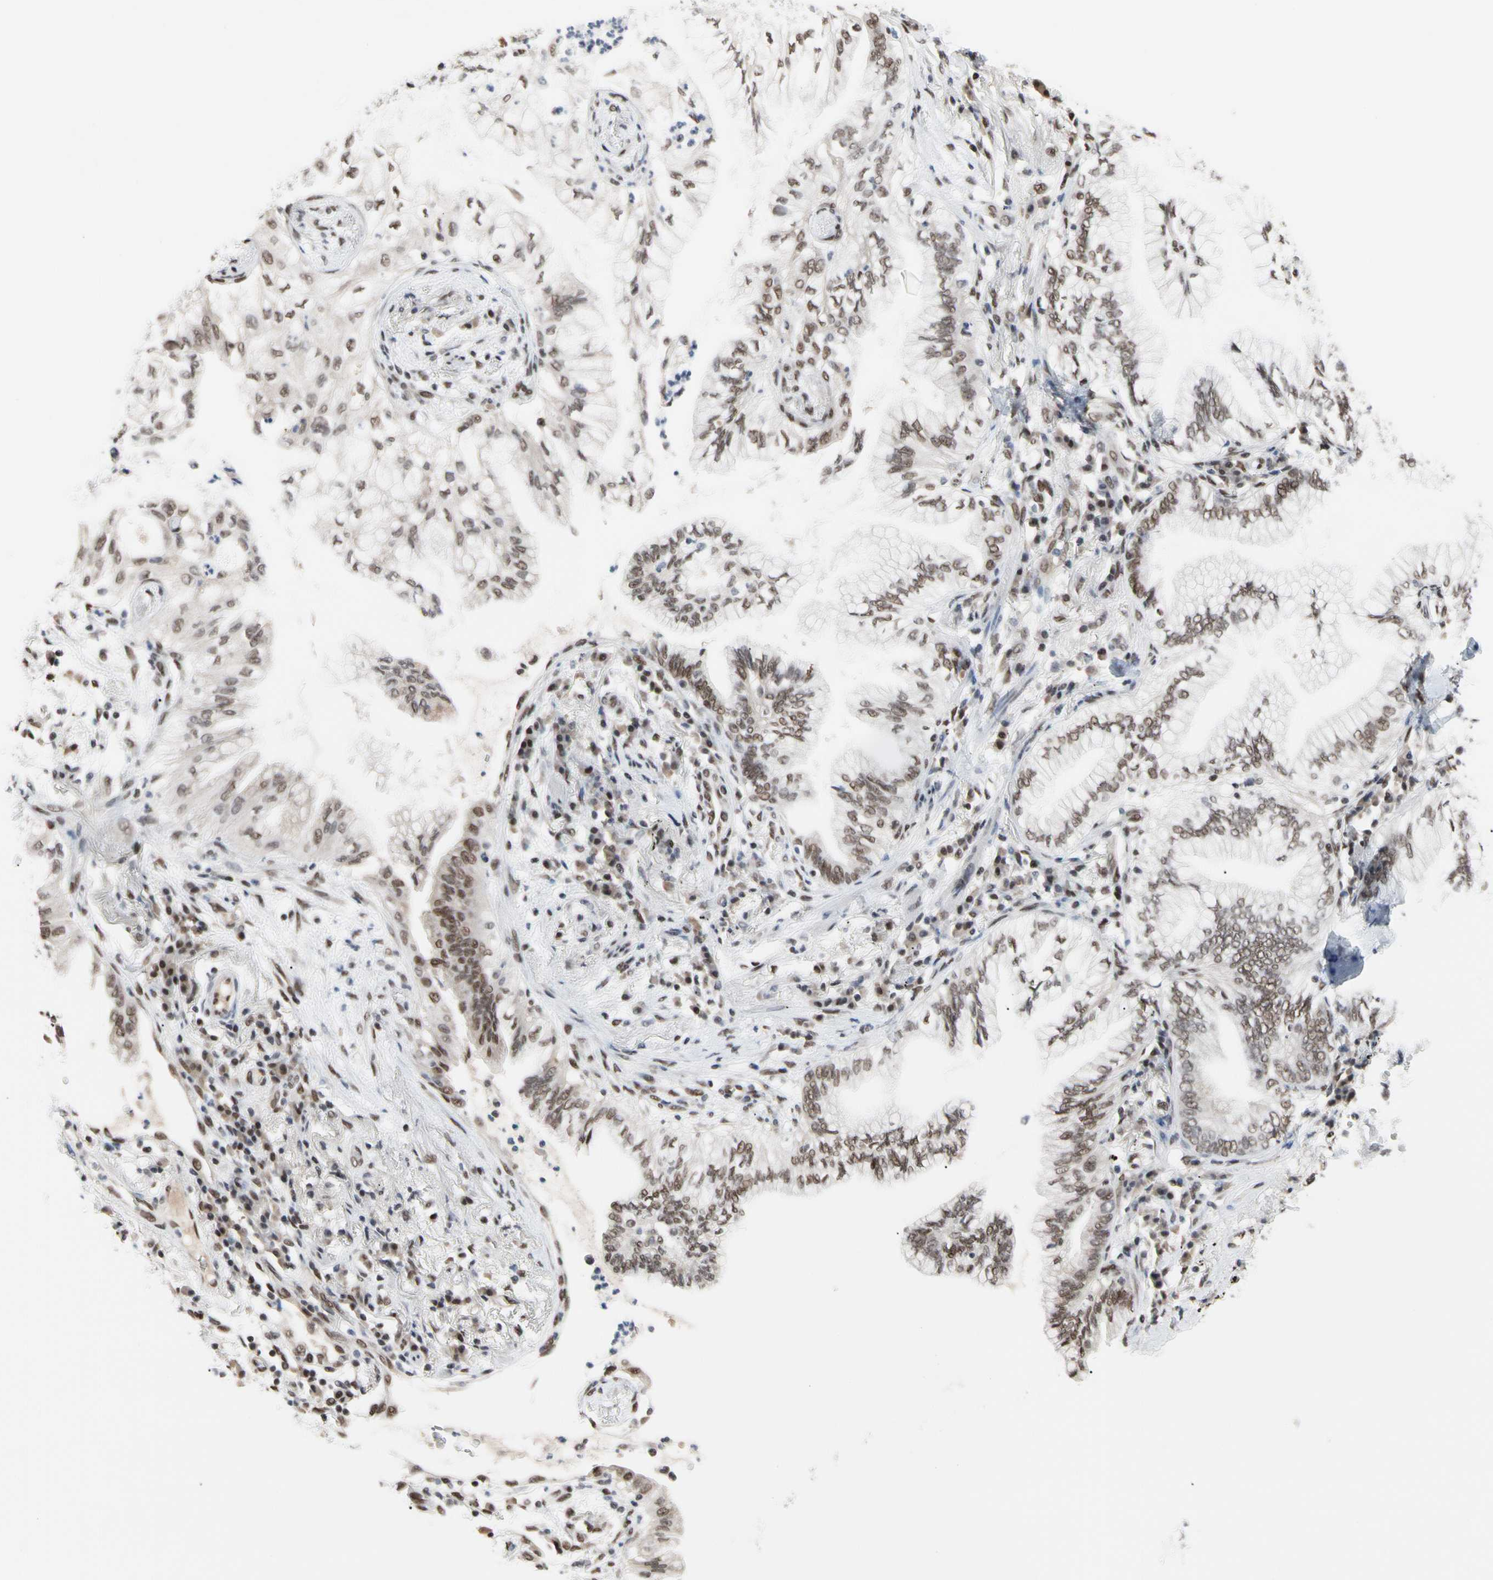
{"staining": {"intensity": "moderate", "quantity": ">75%", "location": "nuclear"}, "tissue": "lung cancer", "cell_type": "Tumor cells", "image_type": "cancer", "snomed": [{"axis": "morphology", "description": "Adenocarcinoma, NOS"}, {"axis": "topography", "description": "Lung"}], "caption": "Immunohistochemical staining of human lung adenocarcinoma exhibits medium levels of moderate nuclear protein expression in about >75% of tumor cells.", "gene": "FAM98B", "patient": {"sex": "female", "age": 70}}